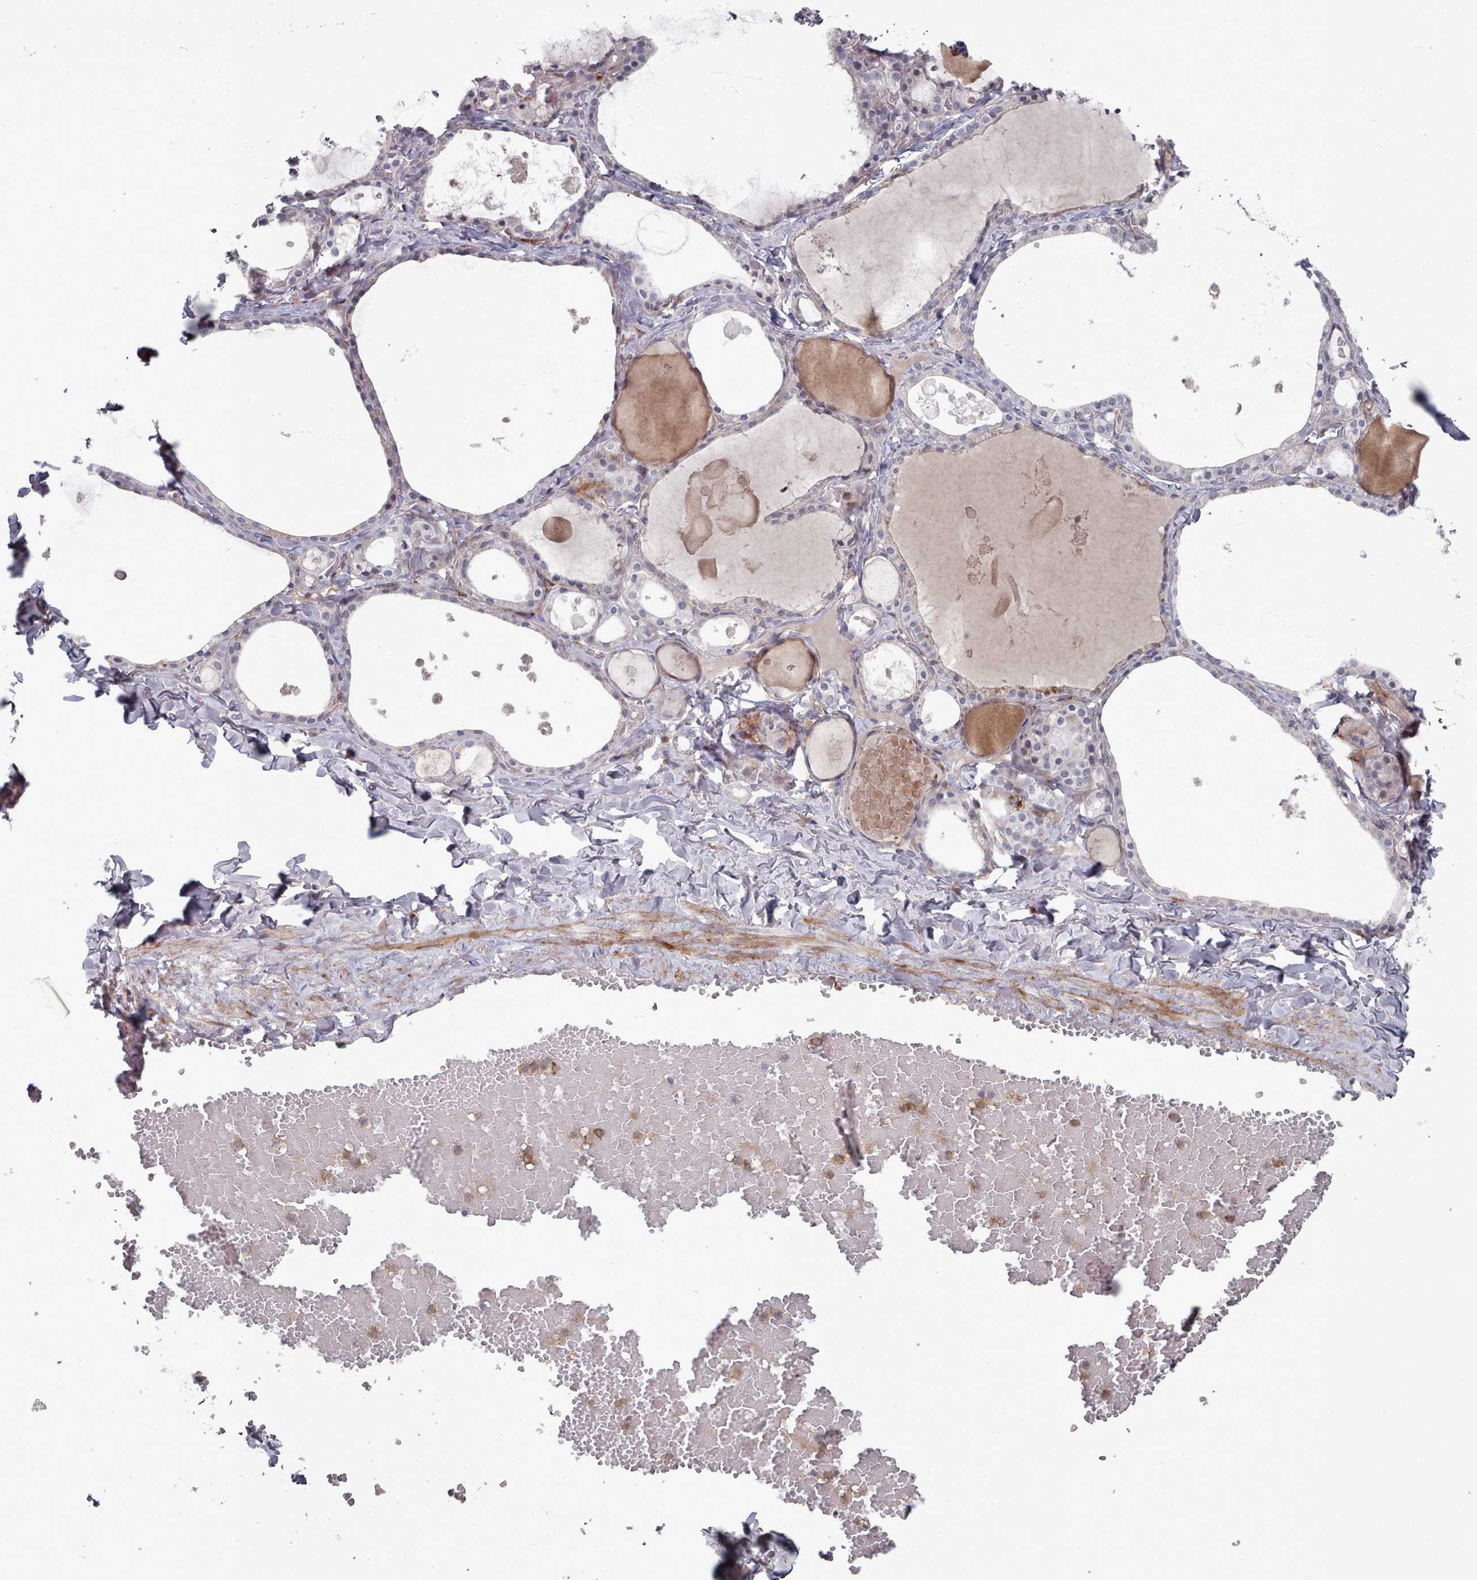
{"staining": {"intensity": "negative", "quantity": "none", "location": "none"}, "tissue": "thyroid gland", "cell_type": "Glandular cells", "image_type": "normal", "snomed": [{"axis": "morphology", "description": "Normal tissue, NOS"}, {"axis": "topography", "description": "Thyroid gland"}], "caption": "Glandular cells show no significant protein staining in benign thyroid gland.", "gene": "COL8A2", "patient": {"sex": "male", "age": 56}}